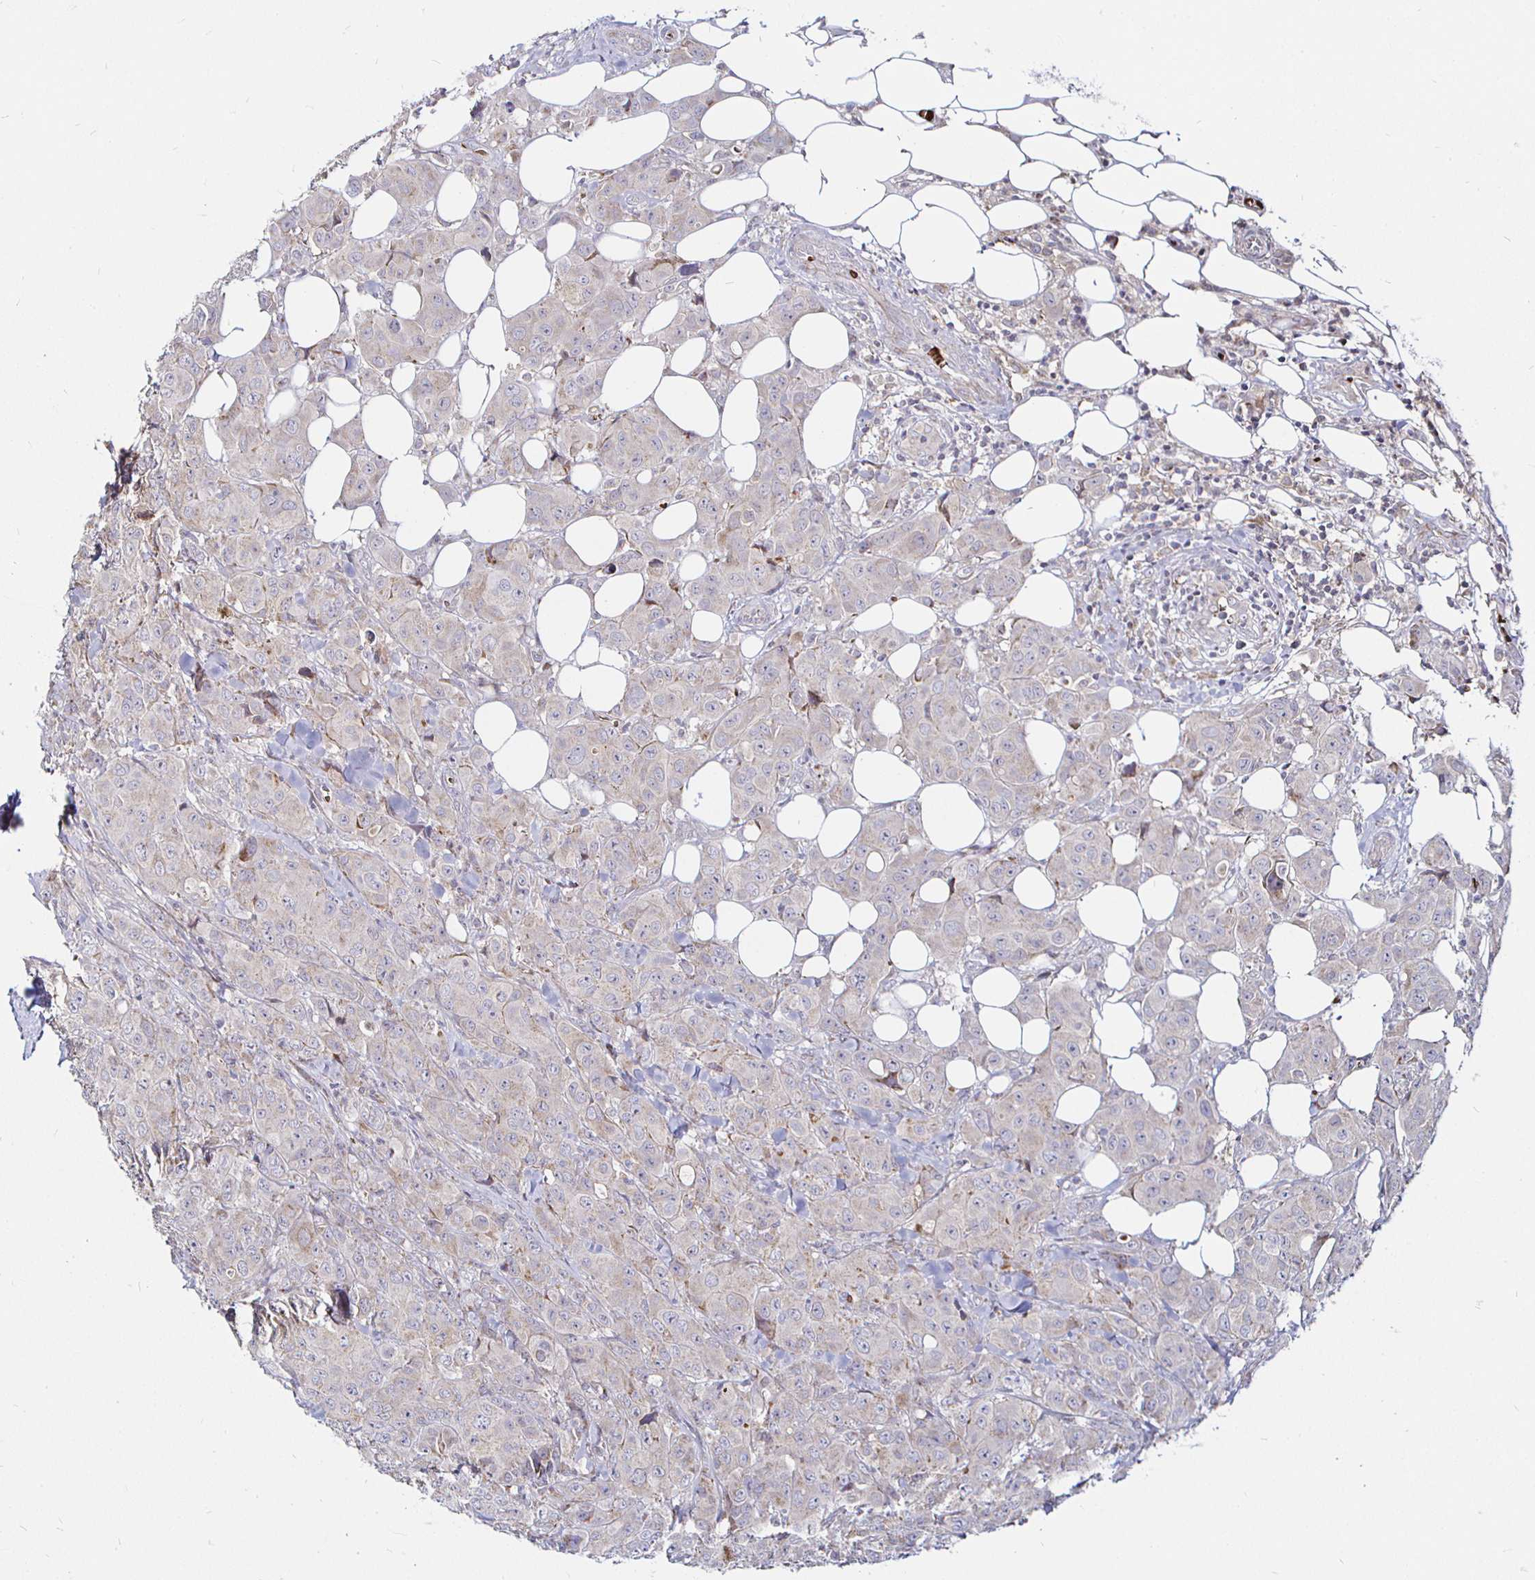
{"staining": {"intensity": "moderate", "quantity": "<25%", "location": "cytoplasmic/membranous"}, "tissue": "breast cancer", "cell_type": "Tumor cells", "image_type": "cancer", "snomed": [{"axis": "morphology", "description": "Normal tissue, NOS"}, {"axis": "morphology", "description": "Duct carcinoma"}, {"axis": "topography", "description": "Breast"}], "caption": "Tumor cells display low levels of moderate cytoplasmic/membranous positivity in about <25% of cells in human intraductal carcinoma (breast).", "gene": "ATG3", "patient": {"sex": "female", "age": 43}}